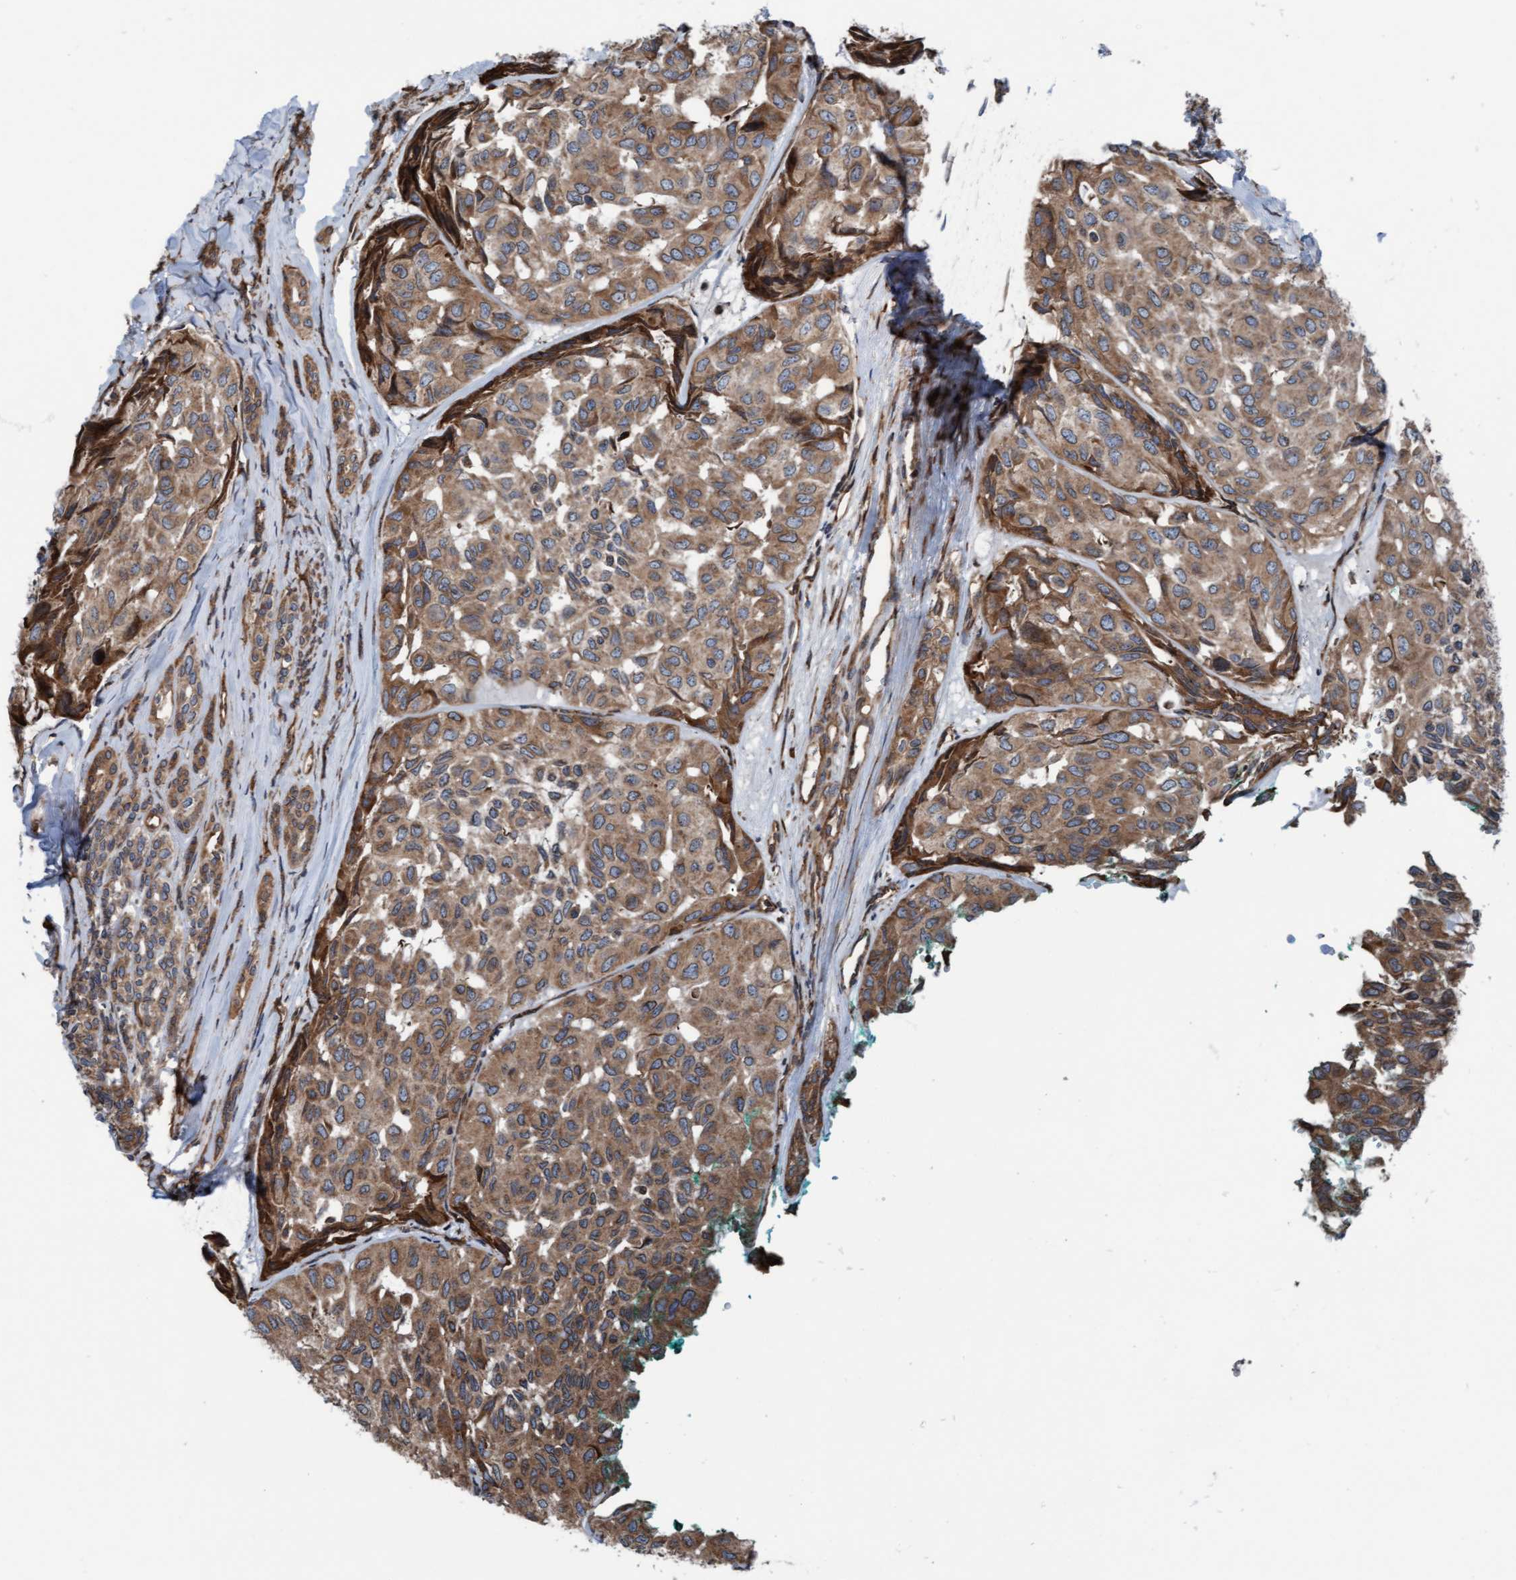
{"staining": {"intensity": "moderate", "quantity": ">75%", "location": "cytoplasmic/membranous"}, "tissue": "head and neck cancer", "cell_type": "Tumor cells", "image_type": "cancer", "snomed": [{"axis": "morphology", "description": "Adenocarcinoma, NOS"}, {"axis": "topography", "description": "Salivary gland, NOS"}, {"axis": "topography", "description": "Head-Neck"}], "caption": "Moderate cytoplasmic/membranous expression is present in approximately >75% of tumor cells in head and neck cancer (adenocarcinoma).", "gene": "RAP1GAP2", "patient": {"sex": "female", "age": 76}}